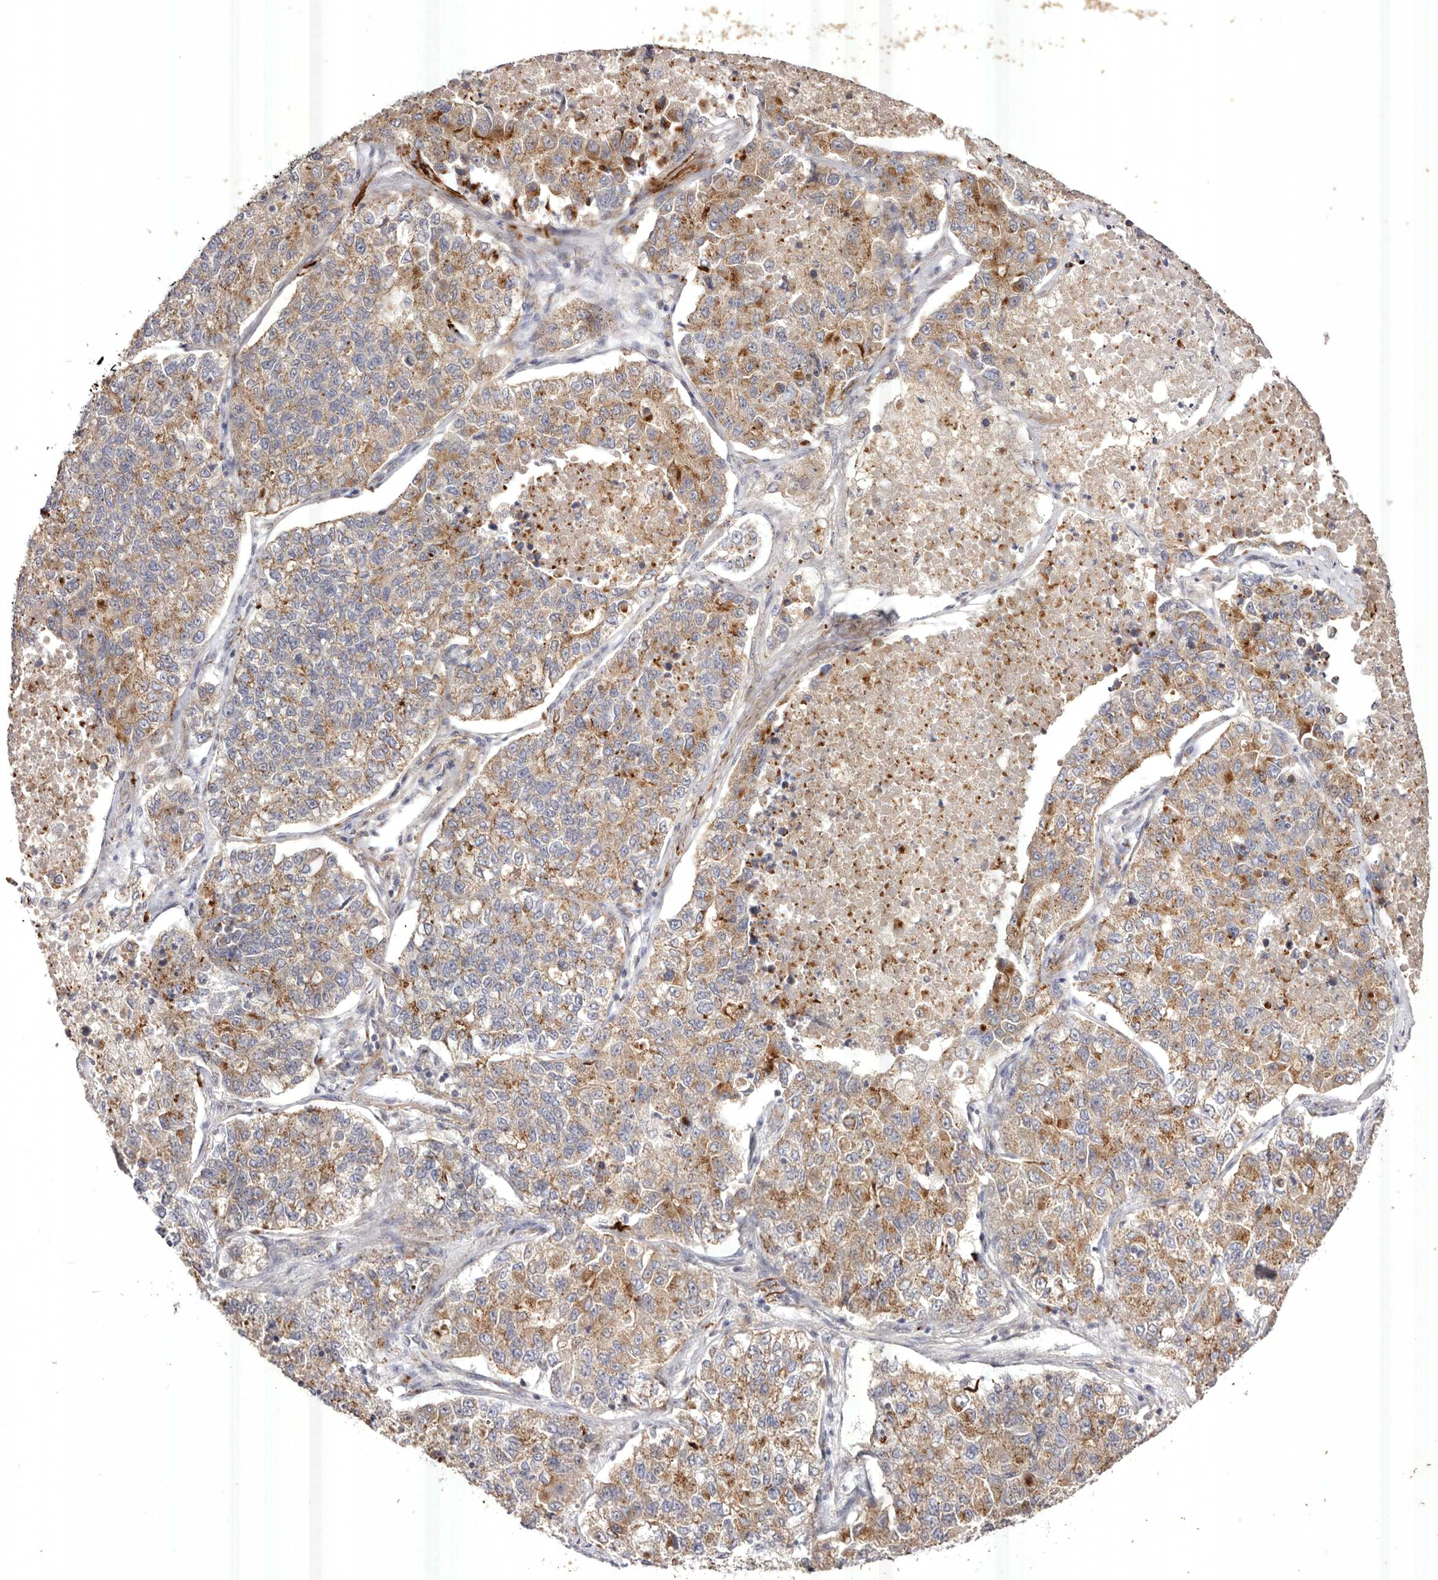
{"staining": {"intensity": "moderate", "quantity": ">75%", "location": "cytoplasmic/membranous"}, "tissue": "lung cancer", "cell_type": "Tumor cells", "image_type": "cancer", "snomed": [{"axis": "morphology", "description": "Adenocarcinoma, NOS"}, {"axis": "topography", "description": "Lung"}], "caption": "Tumor cells exhibit moderate cytoplasmic/membranous expression in about >75% of cells in adenocarcinoma (lung). (DAB IHC with brightfield microscopy, high magnification).", "gene": "USP24", "patient": {"sex": "male", "age": 49}}